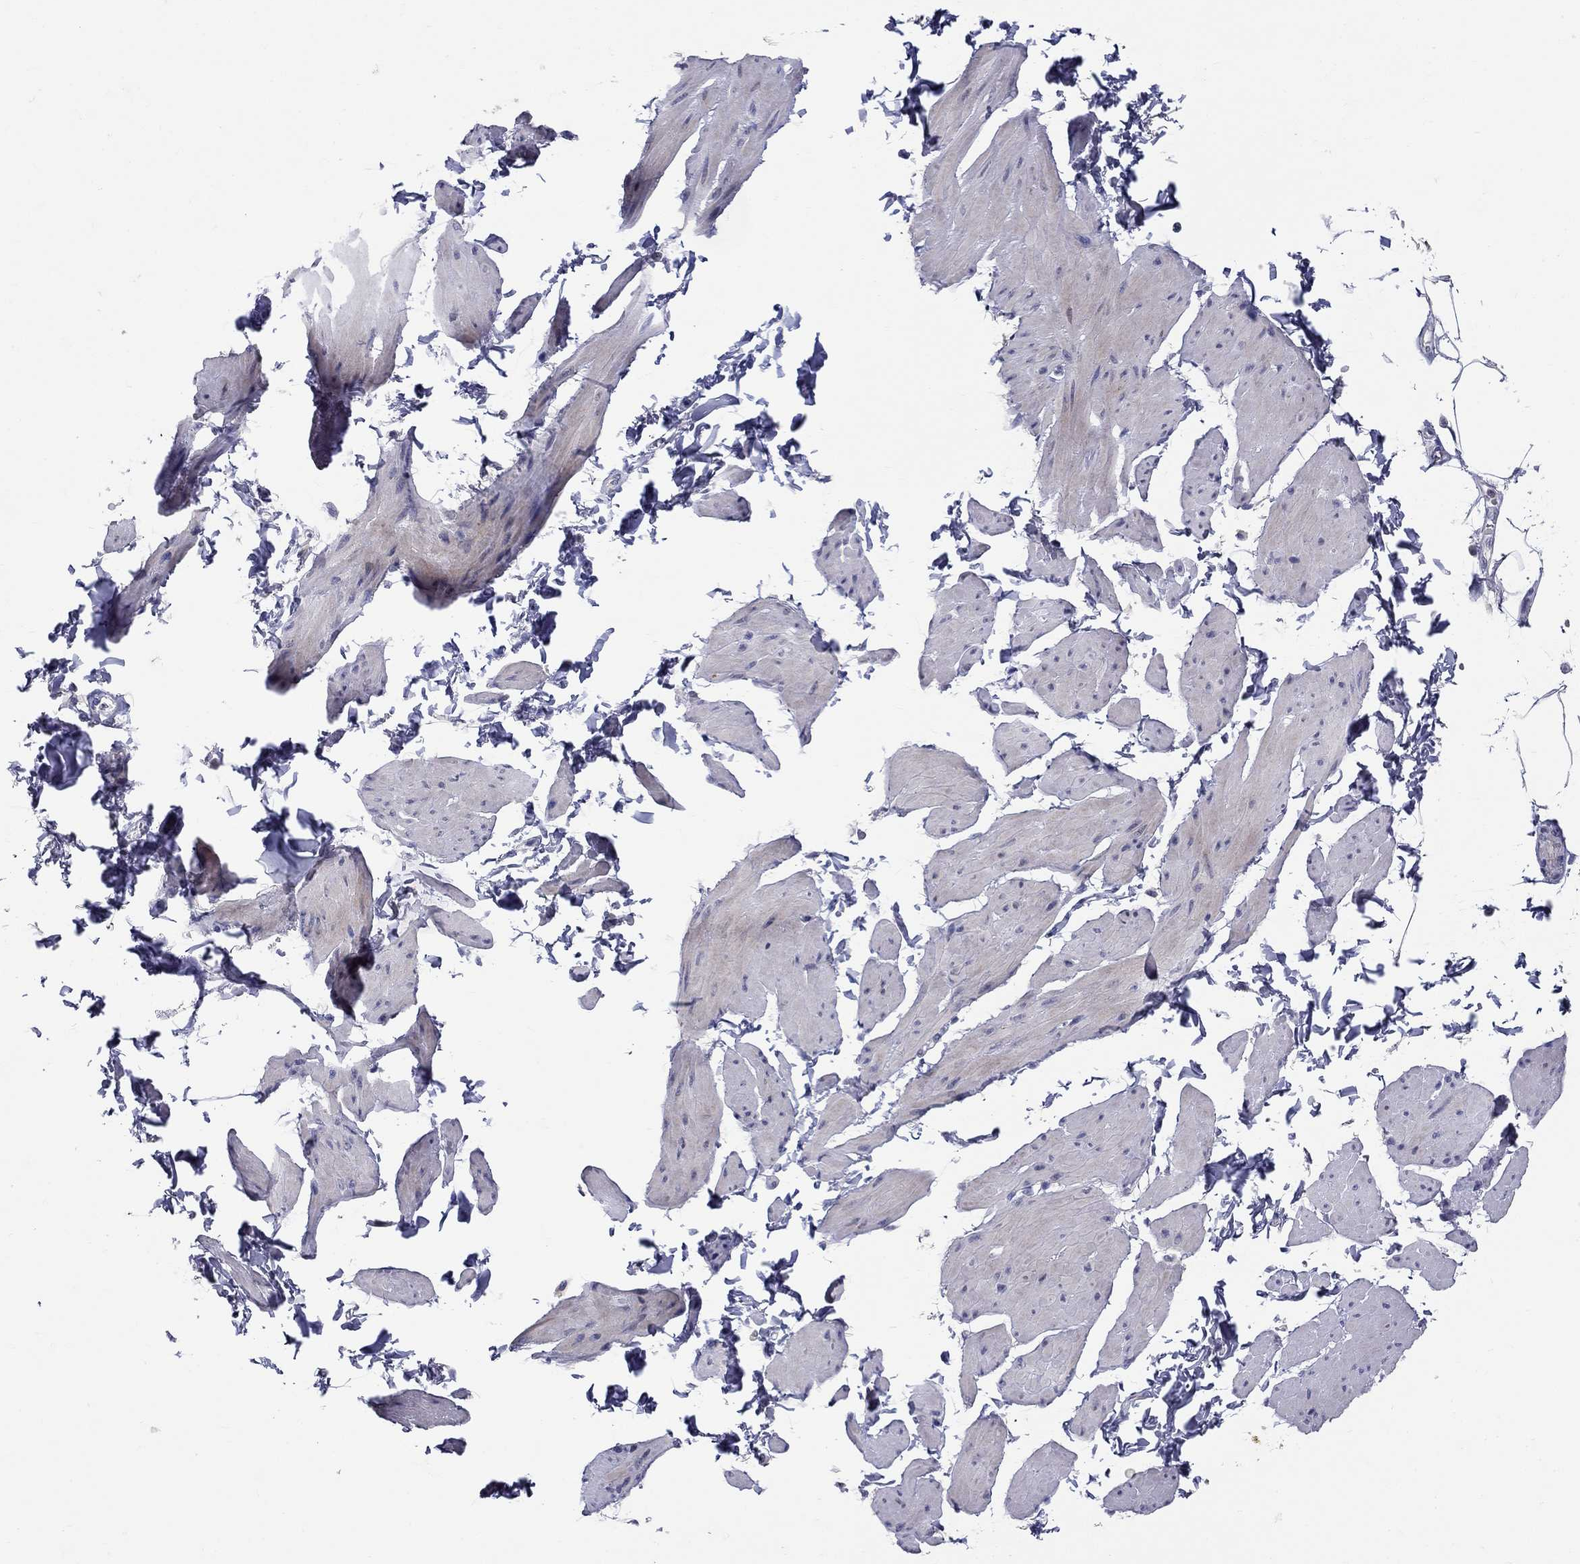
{"staining": {"intensity": "negative", "quantity": "none", "location": "none"}, "tissue": "smooth muscle", "cell_type": "Smooth muscle cells", "image_type": "normal", "snomed": [{"axis": "morphology", "description": "Normal tissue, NOS"}, {"axis": "topography", "description": "Adipose tissue"}, {"axis": "topography", "description": "Smooth muscle"}, {"axis": "topography", "description": "Peripheral nerve tissue"}], "caption": "This is a micrograph of immunohistochemistry (IHC) staining of benign smooth muscle, which shows no staining in smooth muscle cells. (DAB IHC with hematoxylin counter stain).", "gene": "HMX2", "patient": {"sex": "male", "age": 83}}